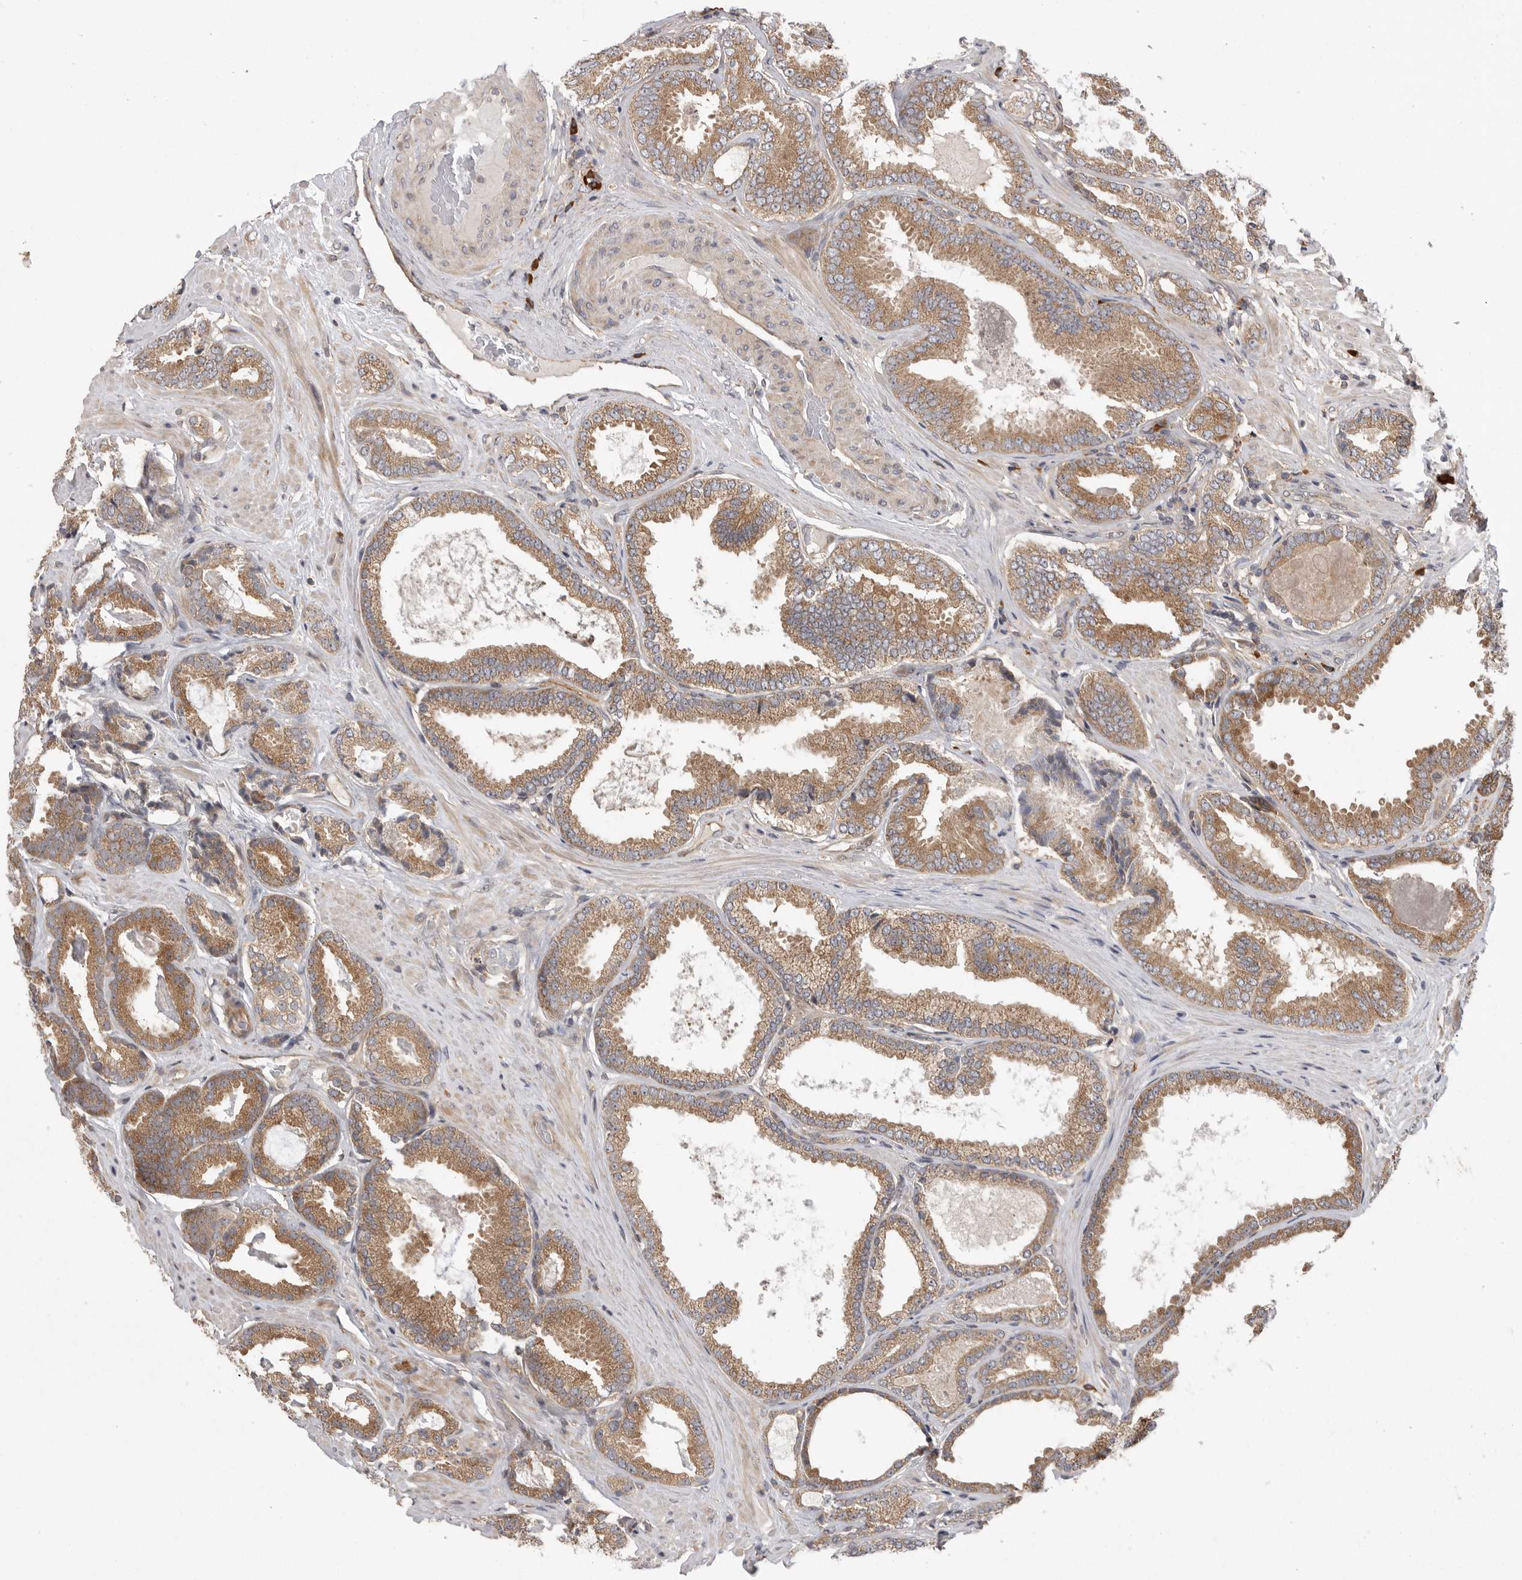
{"staining": {"intensity": "moderate", "quantity": ">75%", "location": "cytoplasmic/membranous"}, "tissue": "prostate cancer", "cell_type": "Tumor cells", "image_type": "cancer", "snomed": [{"axis": "morphology", "description": "Adenocarcinoma, Low grade"}, {"axis": "topography", "description": "Prostate"}], "caption": "Protein staining by IHC demonstrates moderate cytoplasmic/membranous expression in approximately >75% of tumor cells in prostate cancer (low-grade adenocarcinoma).", "gene": "OXR1", "patient": {"sex": "male", "age": 71}}